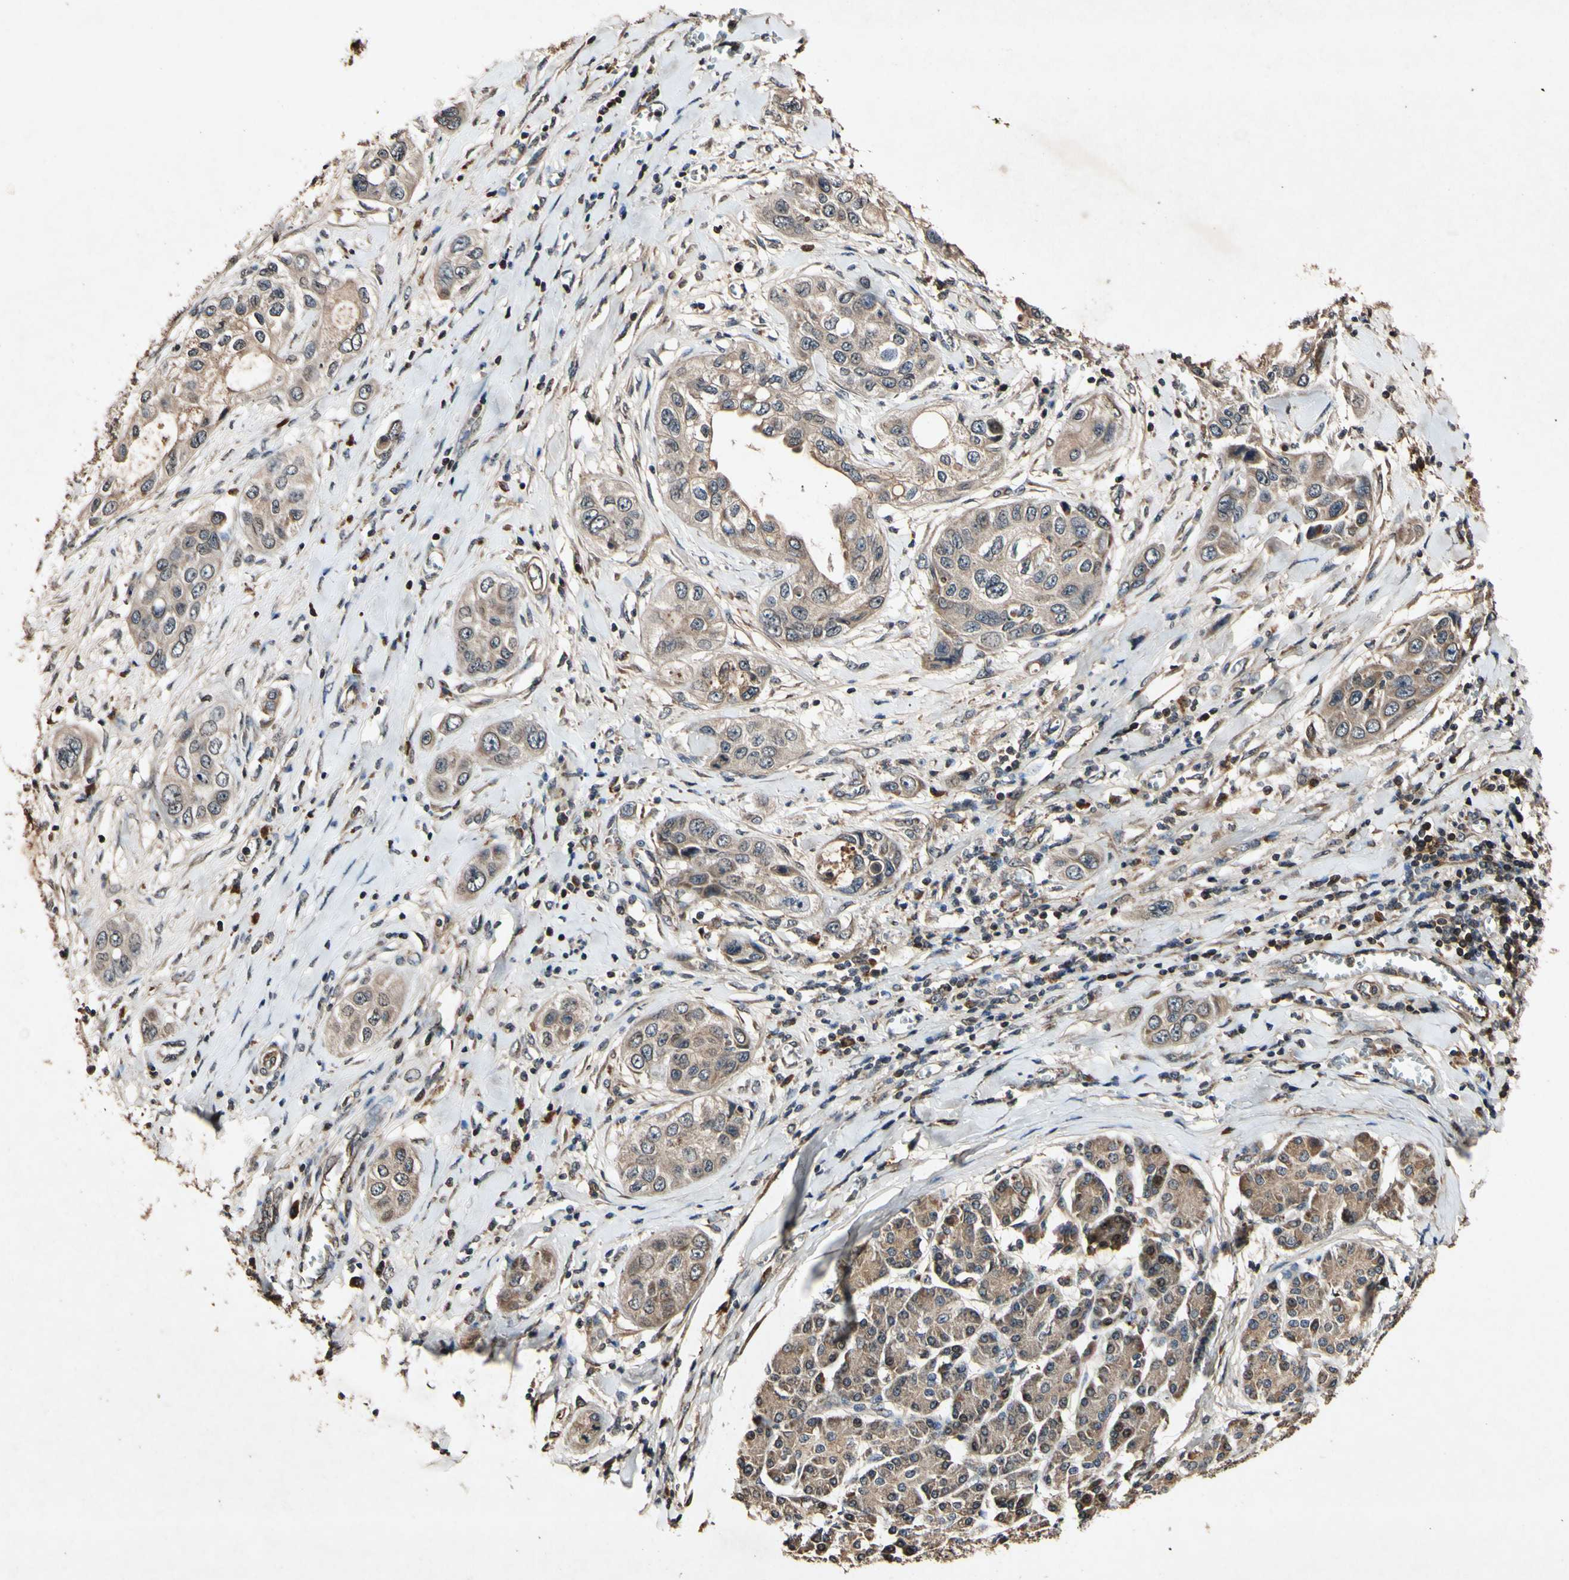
{"staining": {"intensity": "weak", "quantity": ">75%", "location": "cytoplasmic/membranous"}, "tissue": "pancreatic cancer", "cell_type": "Tumor cells", "image_type": "cancer", "snomed": [{"axis": "morphology", "description": "Adenocarcinoma, NOS"}, {"axis": "topography", "description": "Pancreas"}], "caption": "Human adenocarcinoma (pancreatic) stained with a brown dye shows weak cytoplasmic/membranous positive staining in about >75% of tumor cells.", "gene": "PLAT", "patient": {"sex": "female", "age": 70}}